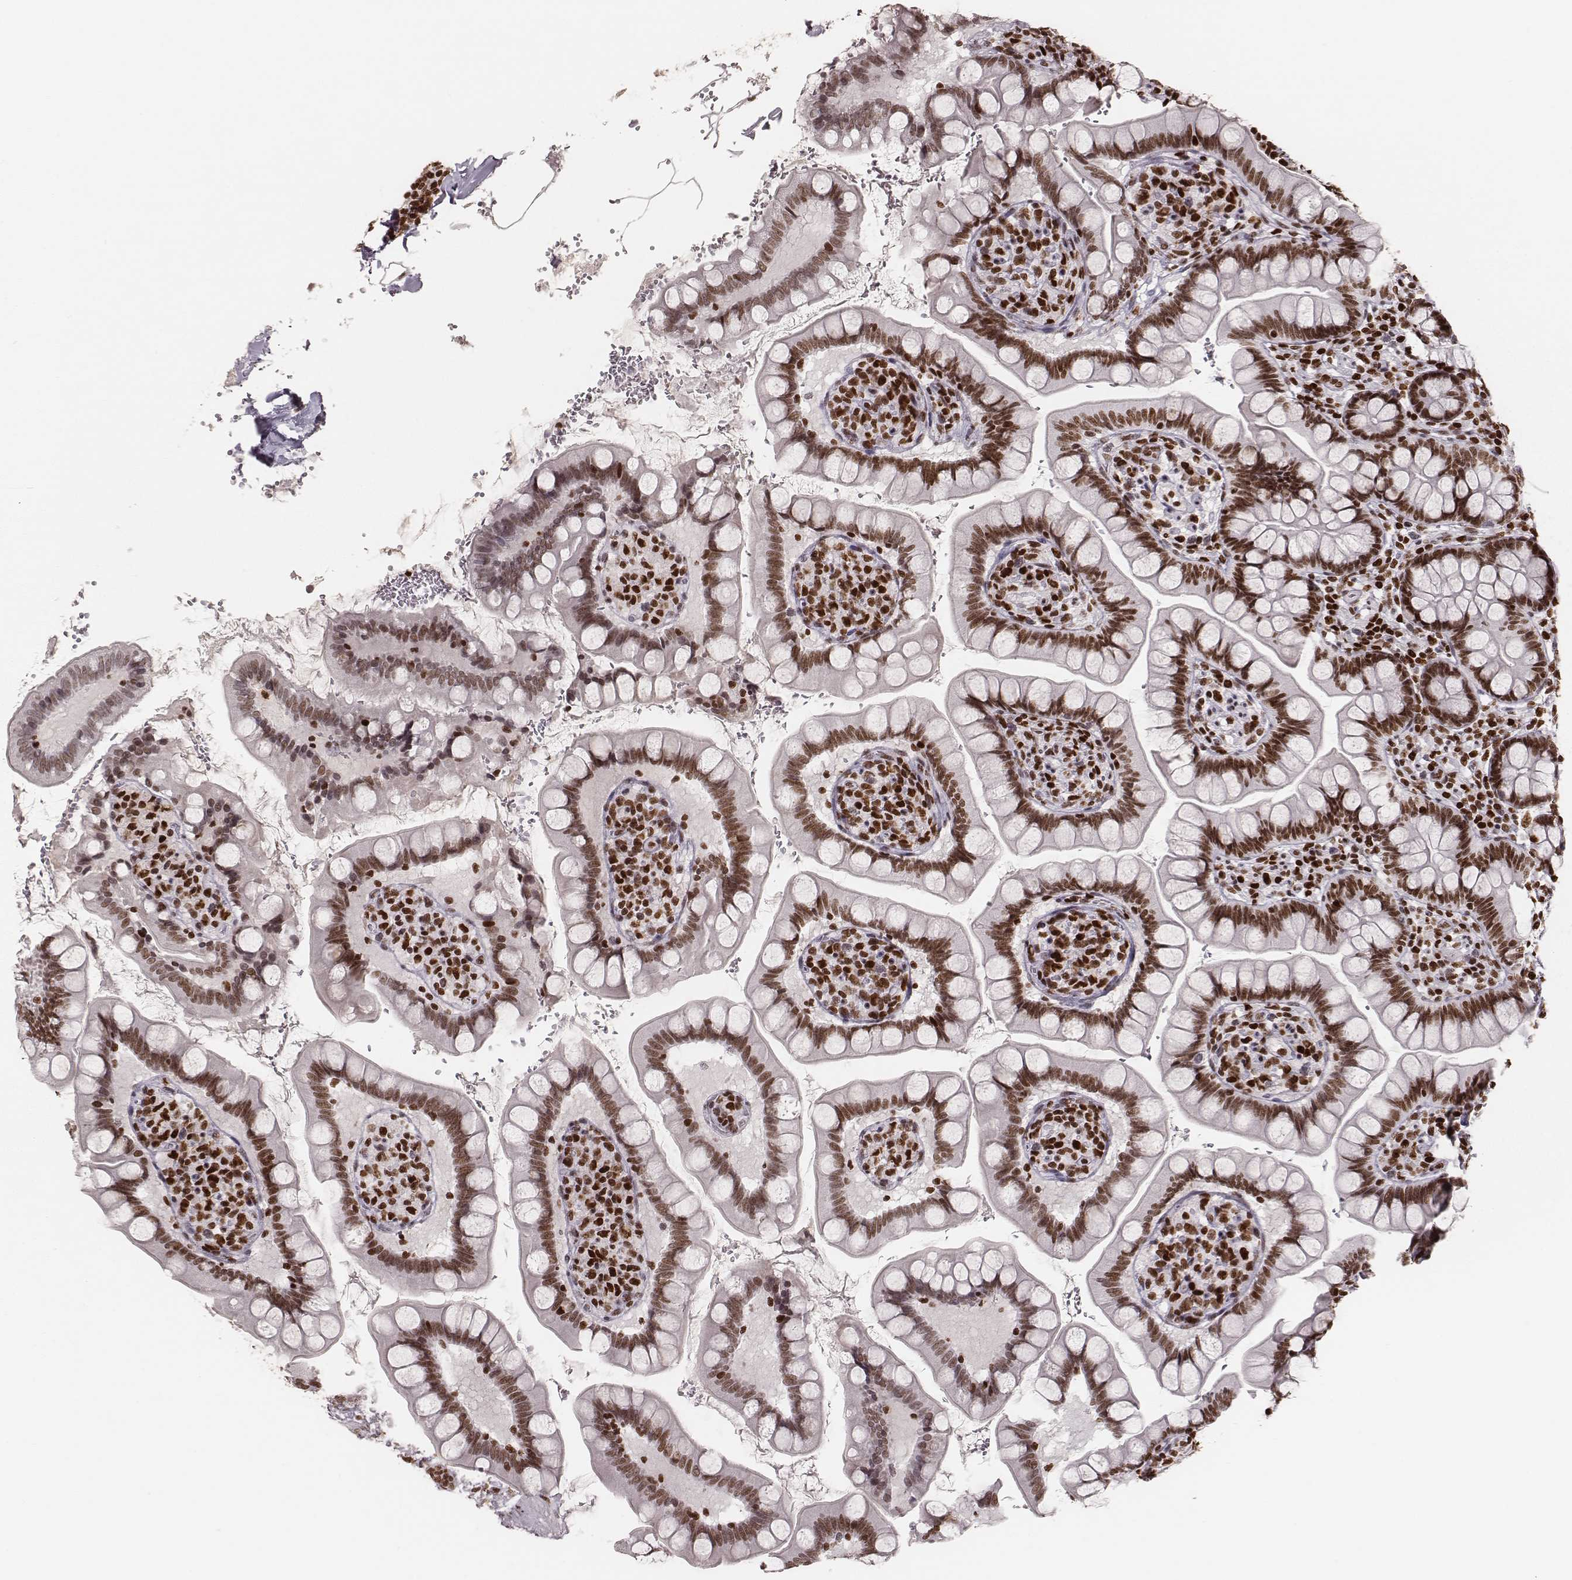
{"staining": {"intensity": "strong", "quantity": ">75%", "location": "nuclear"}, "tissue": "small intestine", "cell_type": "Glandular cells", "image_type": "normal", "snomed": [{"axis": "morphology", "description": "Normal tissue, NOS"}, {"axis": "topography", "description": "Small intestine"}], "caption": "Strong nuclear protein expression is seen in approximately >75% of glandular cells in small intestine.", "gene": "PARP1", "patient": {"sex": "female", "age": 56}}